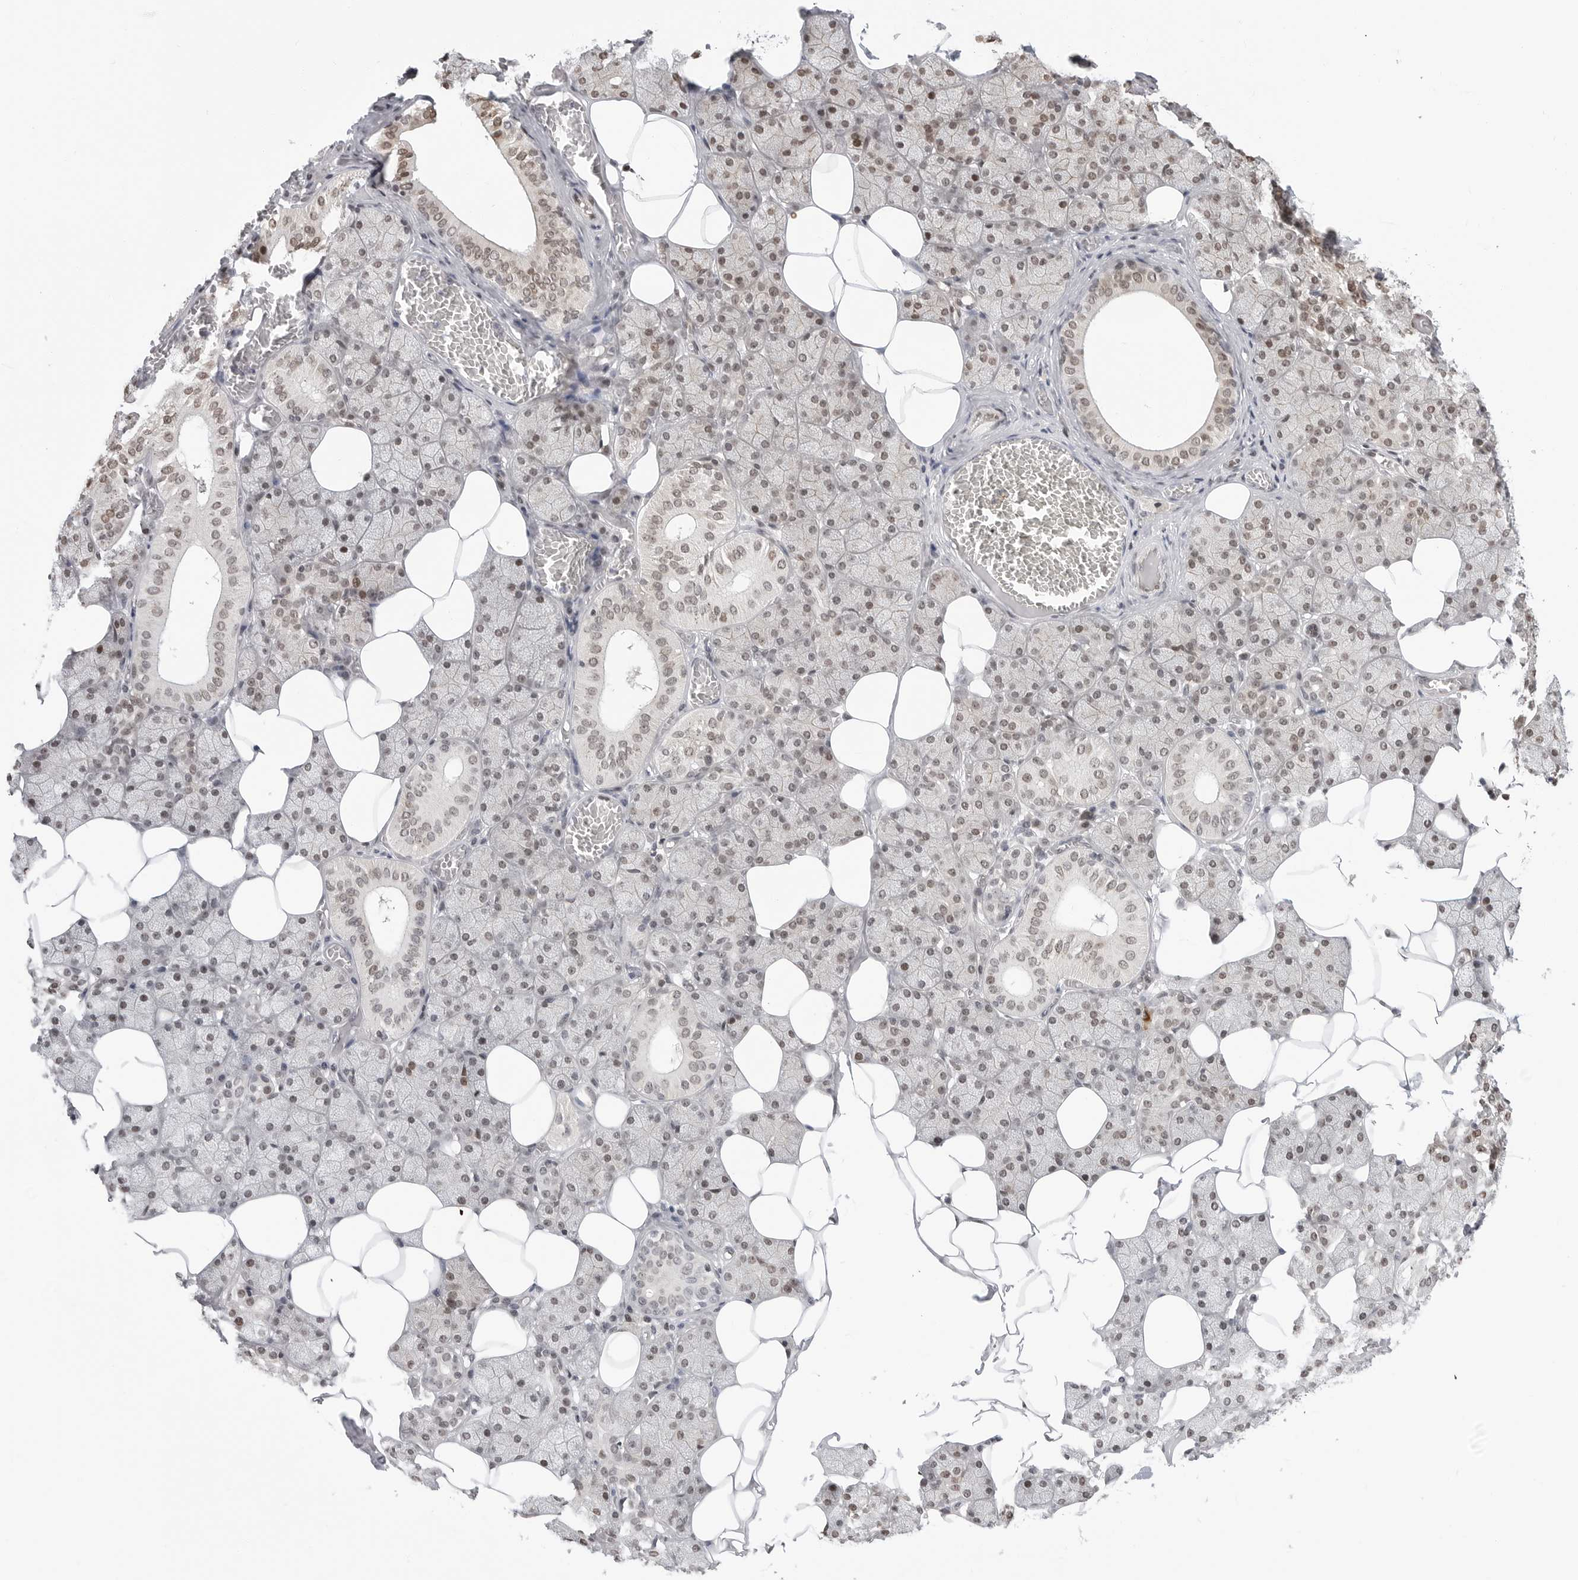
{"staining": {"intensity": "moderate", "quantity": "25%-75%", "location": "nuclear"}, "tissue": "salivary gland", "cell_type": "Glandular cells", "image_type": "normal", "snomed": [{"axis": "morphology", "description": "Normal tissue, NOS"}, {"axis": "topography", "description": "Salivary gland"}], "caption": "Protein staining exhibits moderate nuclear positivity in about 25%-75% of glandular cells in unremarkable salivary gland.", "gene": "C8orf33", "patient": {"sex": "female", "age": 33}}